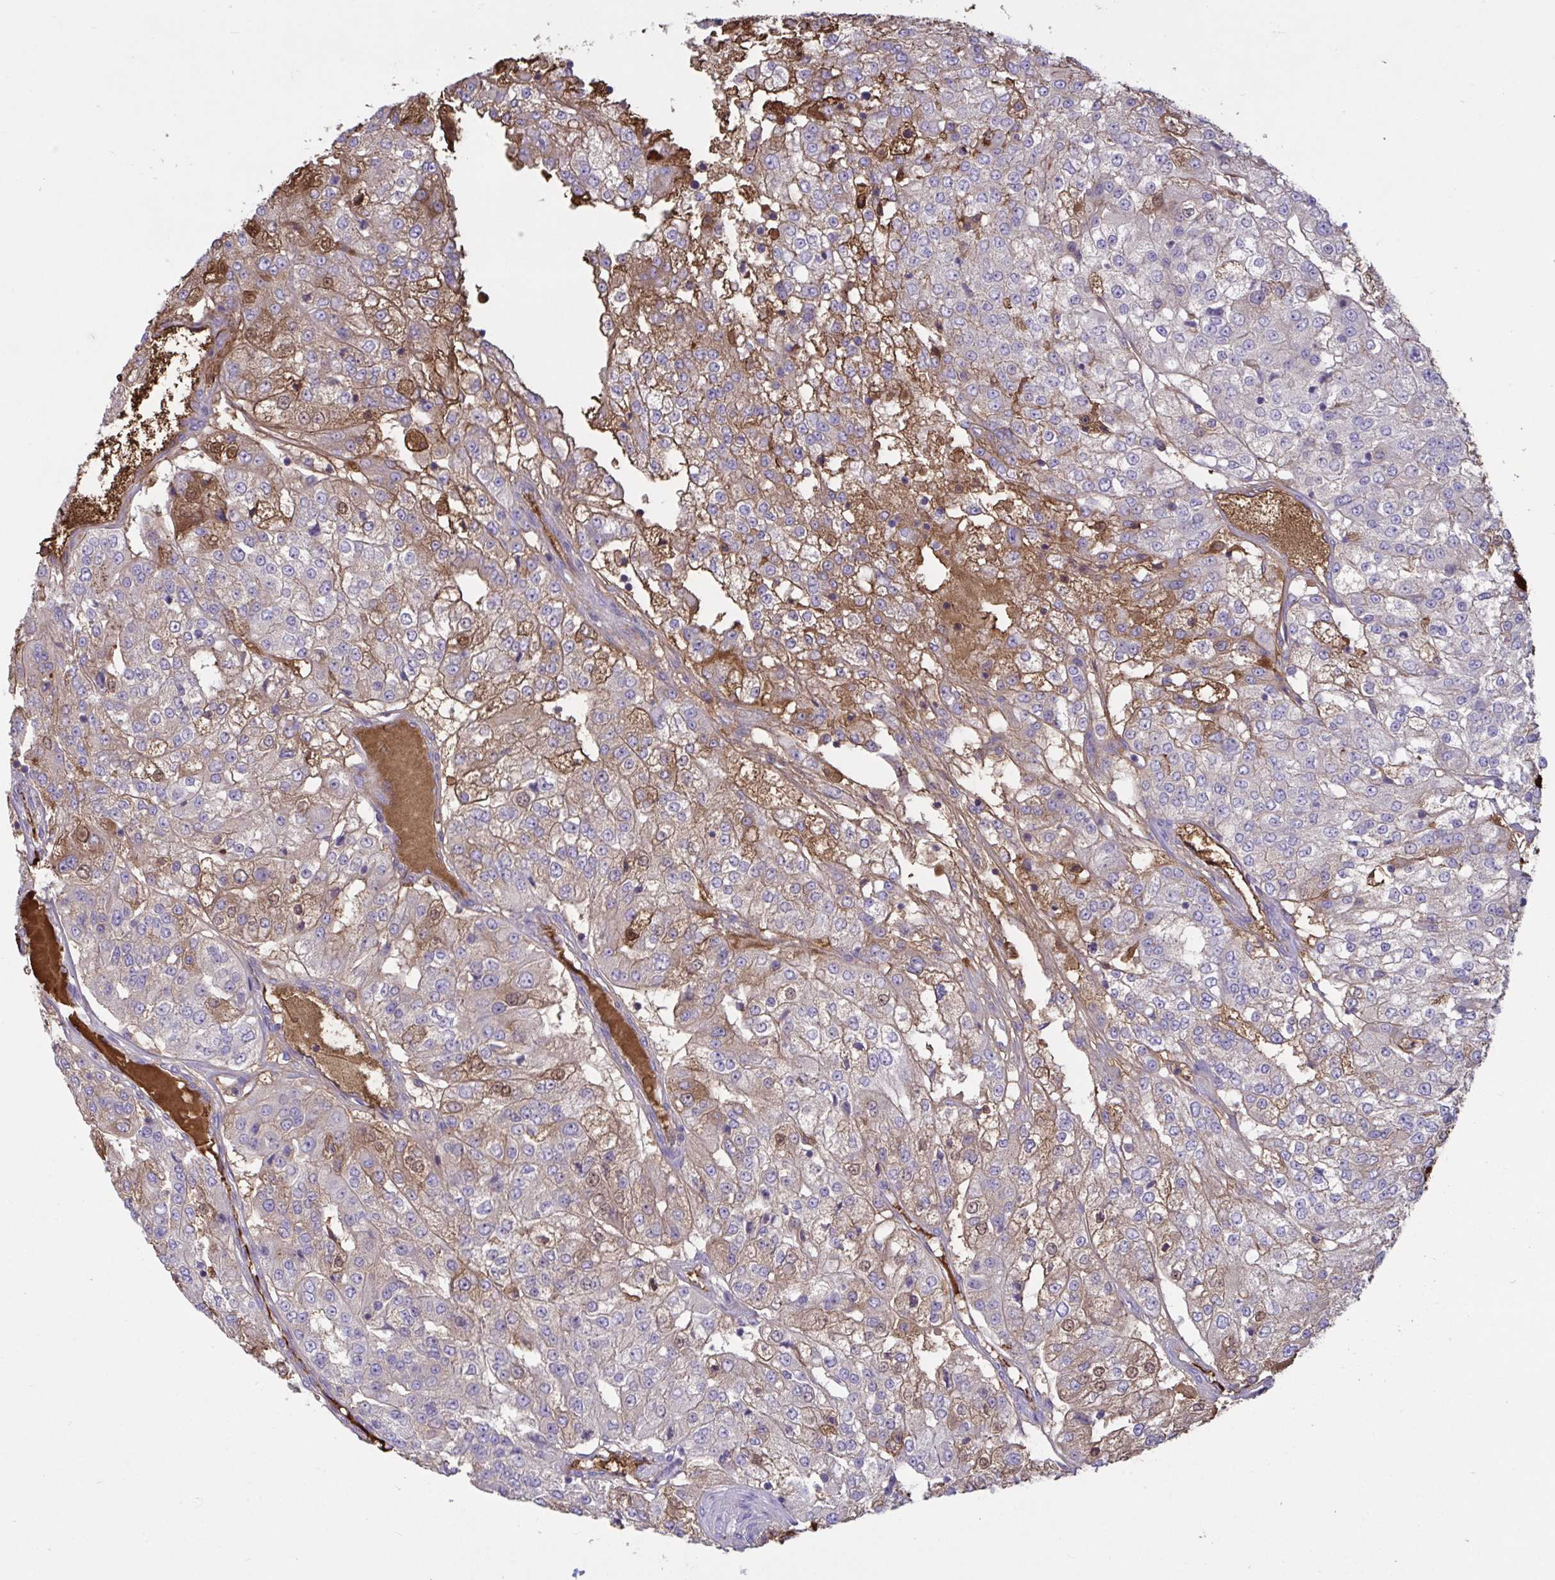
{"staining": {"intensity": "moderate", "quantity": "<25%", "location": "cytoplasmic/membranous,nuclear"}, "tissue": "renal cancer", "cell_type": "Tumor cells", "image_type": "cancer", "snomed": [{"axis": "morphology", "description": "Adenocarcinoma, NOS"}, {"axis": "topography", "description": "Kidney"}], "caption": "Tumor cells reveal moderate cytoplasmic/membranous and nuclear expression in approximately <25% of cells in adenocarcinoma (renal).", "gene": "IL1R1", "patient": {"sex": "female", "age": 63}}